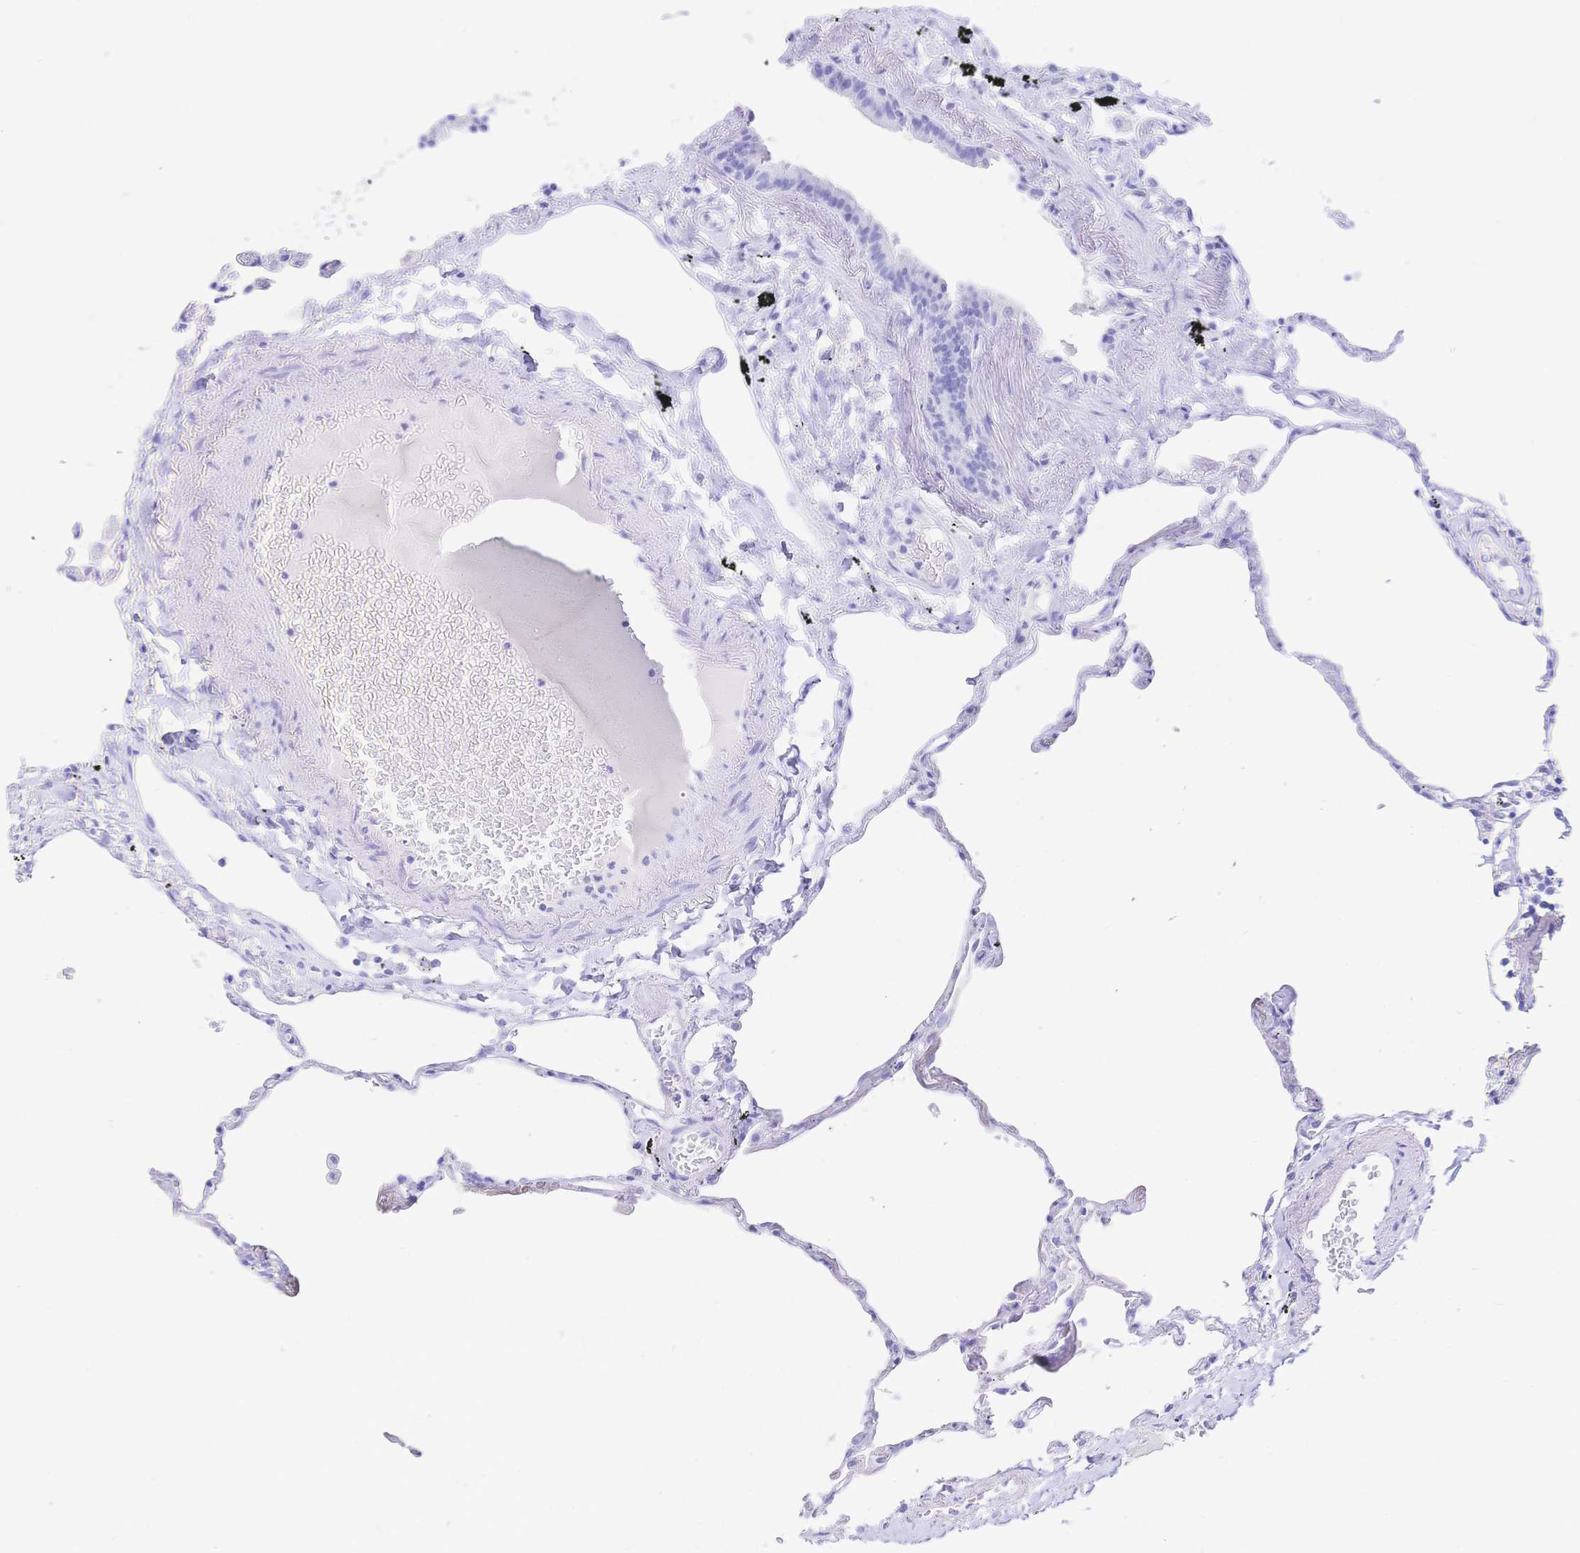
{"staining": {"intensity": "negative", "quantity": "none", "location": "none"}, "tissue": "lung", "cell_type": "Alveolar cells", "image_type": "normal", "snomed": [{"axis": "morphology", "description": "Normal tissue, NOS"}, {"axis": "topography", "description": "Lung"}], "caption": "This is a histopathology image of immunohistochemistry staining of unremarkable lung, which shows no staining in alveolar cells.", "gene": "UMOD", "patient": {"sex": "female", "age": 67}}